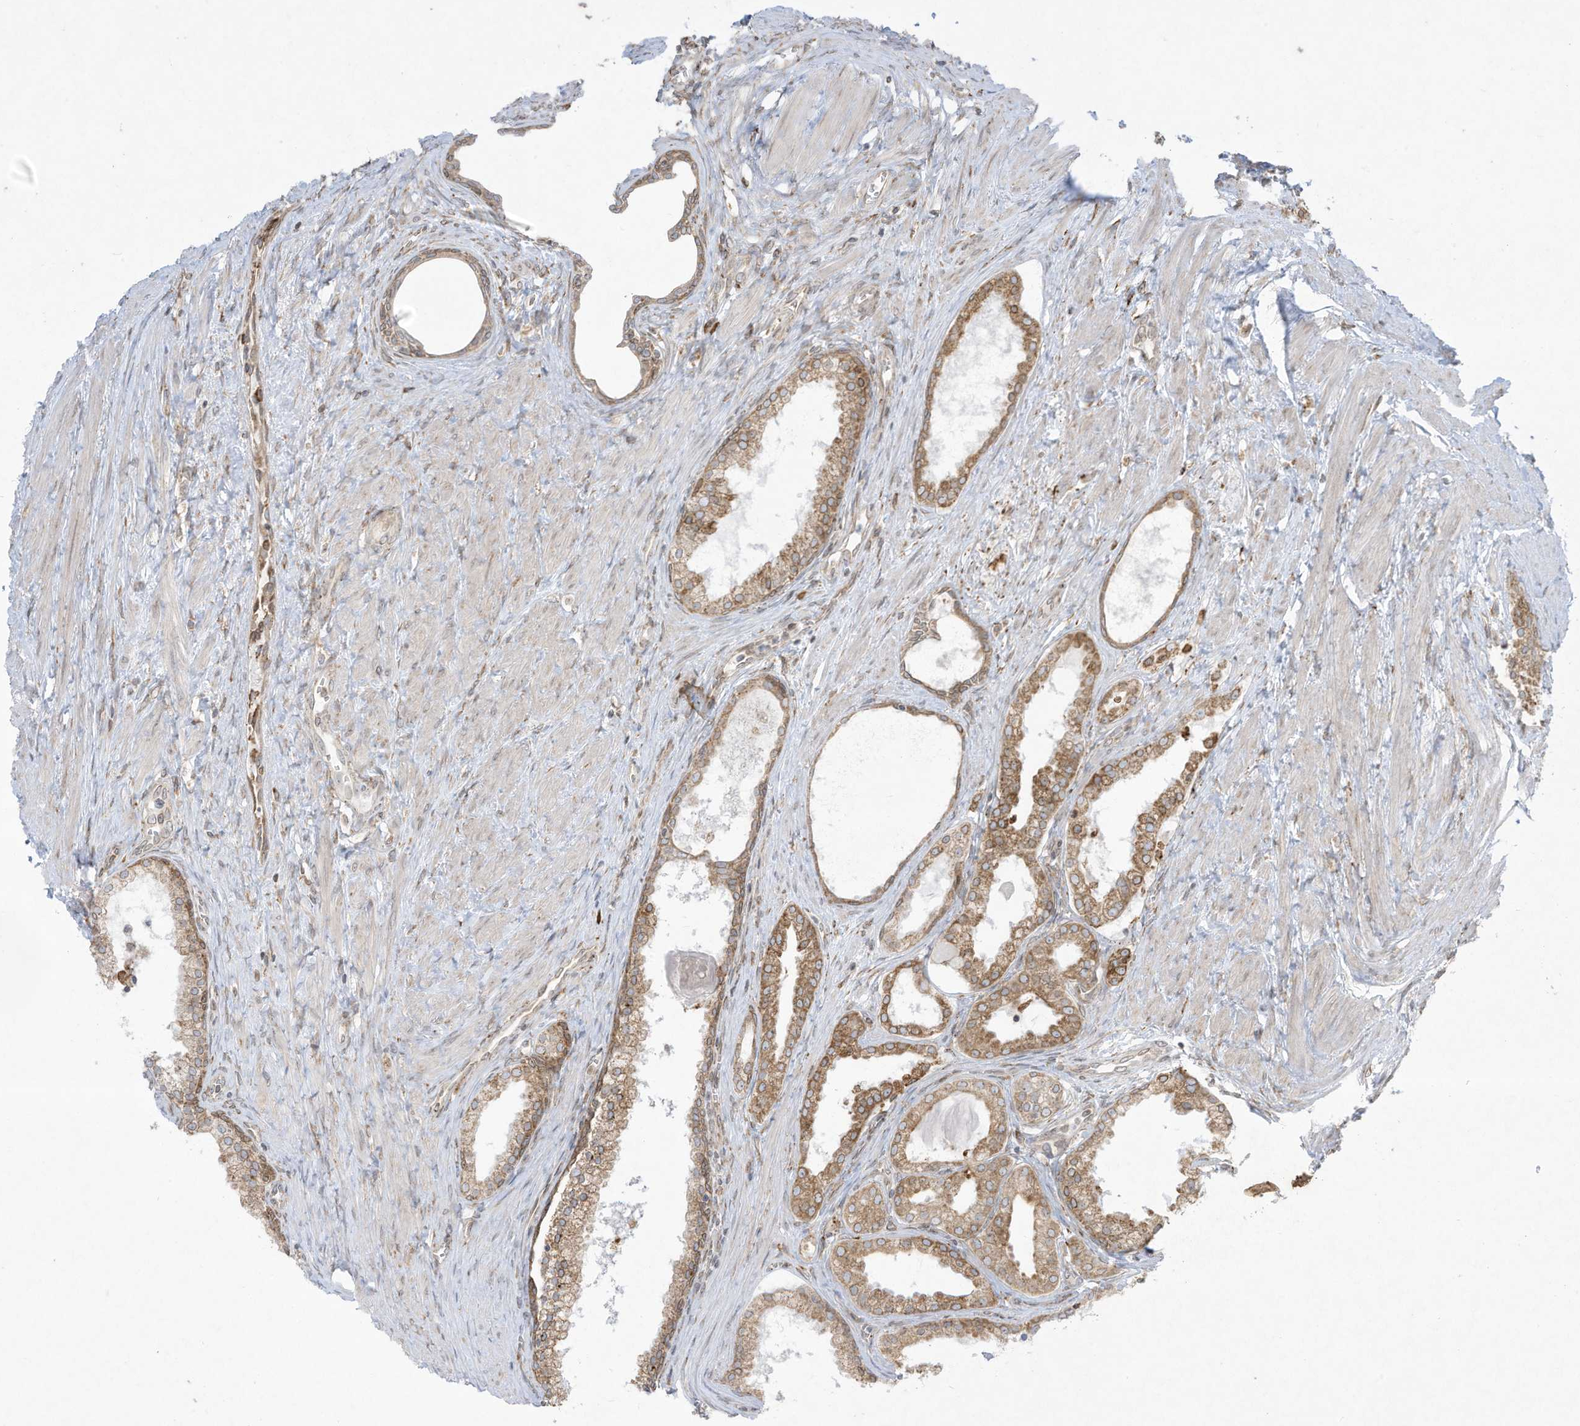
{"staining": {"intensity": "weak", "quantity": ">75%", "location": "cytoplasmic/membranous"}, "tissue": "prostate cancer", "cell_type": "Tumor cells", "image_type": "cancer", "snomed": [{"axis": "morphology", "description": "Adenocarcinoma, High grade"}, {"axis": "topography", "description": "Prostate"}], "caption": "Weak cytoplasmic/membranous protein staining is seen in about >75% of tumor cells in prostate adenocarcinoma (high-grade). (DAB IHC, brown staining for protein, blue staining for nuclei).", "gene": "PTK6", "patient": {"sex": "male", "age": 68}}